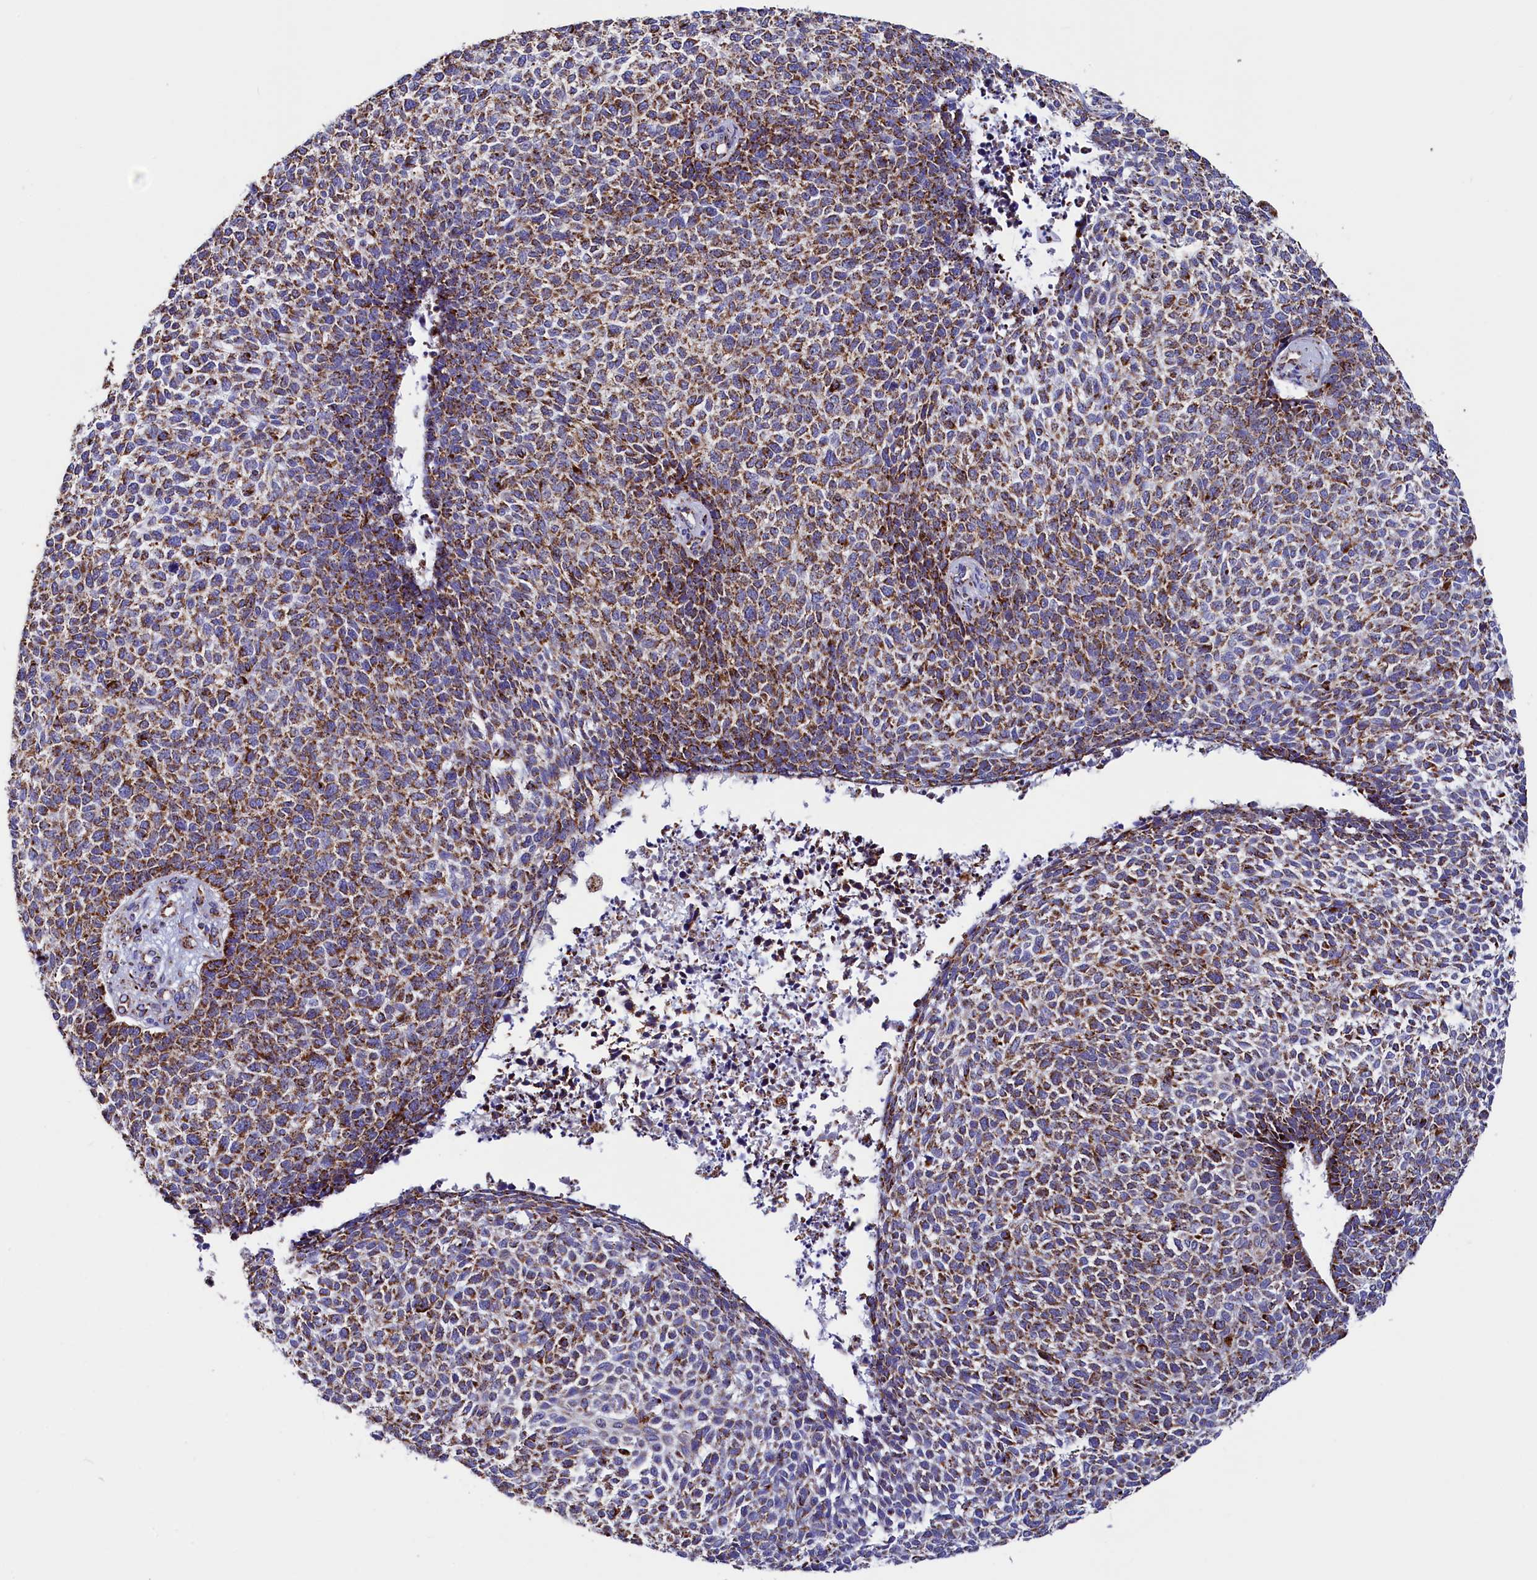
{"staining": {"intensity": "moderate", "quantity": ">75%", "location": "cytoplasmic/membranous"}, "tissue": "skin cancer", "cell_type": "Tumor cells", "image_type": "cancer", "snomed": [{"axis": "morphology", "description": "Basal cell carcinoma"}, {"axis": "topography", "description": "Skin"}], "caption": "Skin basal cell carcinoma stained for a protein (brown) shows moderate cytoplasmic/membranous positive staining in approximately >75% of tumor cells.", "gene": "SLC39A3", "patient": {"sex": "female", "age": 84}}